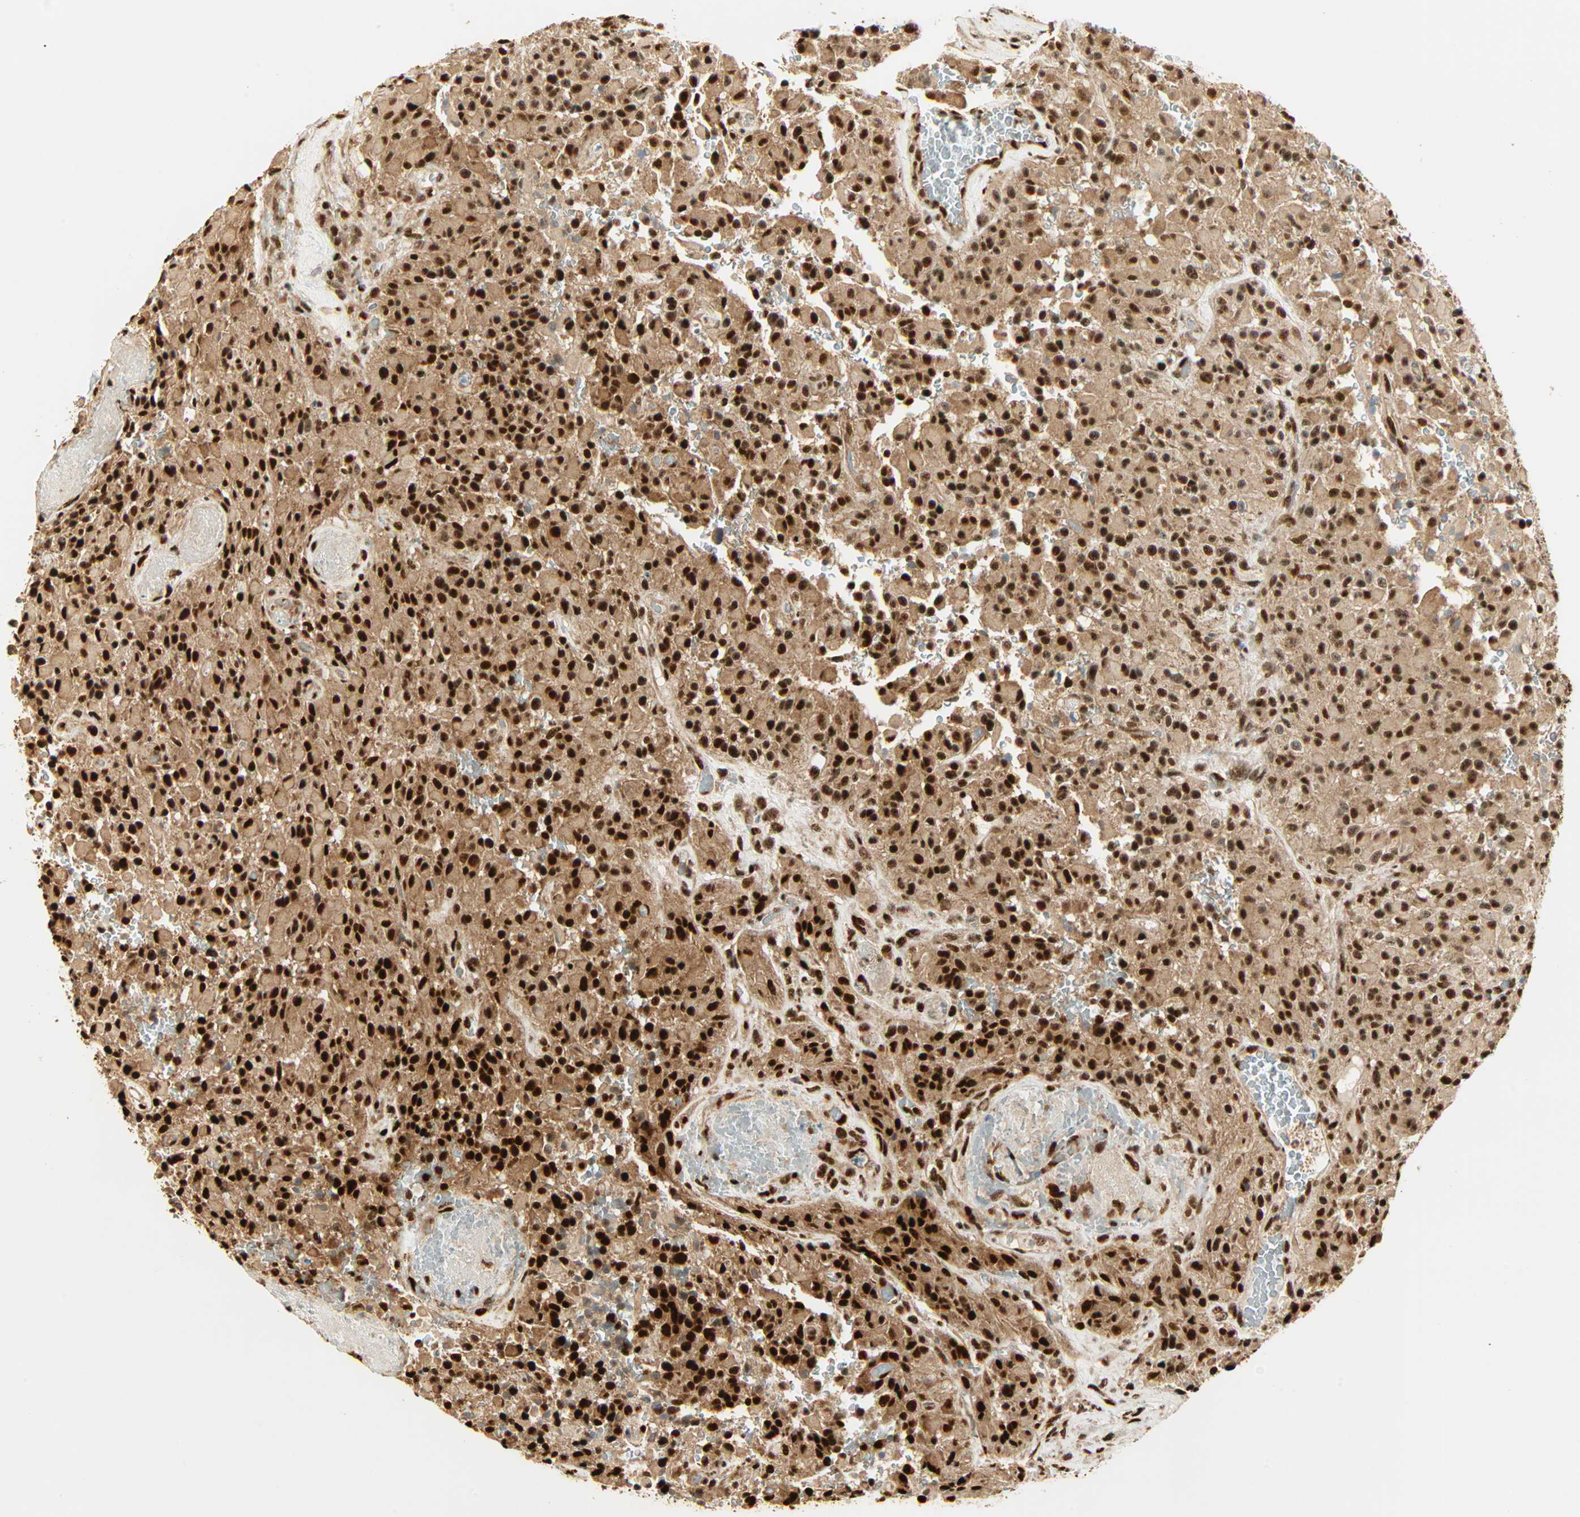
{"staining": {"intensity": "strong", "quantity": ">75%", "location": "cytoplasmic/membranous,nuclear"}, "tissue": "glioma", "cell_type": "Tumor cells", "image_type": "cancer", "snomed": [{"axis": "morphology", "description": "Glioma, malignant, High grade"}, {"axis": "topography", "description": "Brain"}], "caption": "Human malignant high-grade glioma stained with a protein marker displays strong staining in tumor cells.", "gene": "PNPLA6", "patient": {"sex": "male", "age": 71}}